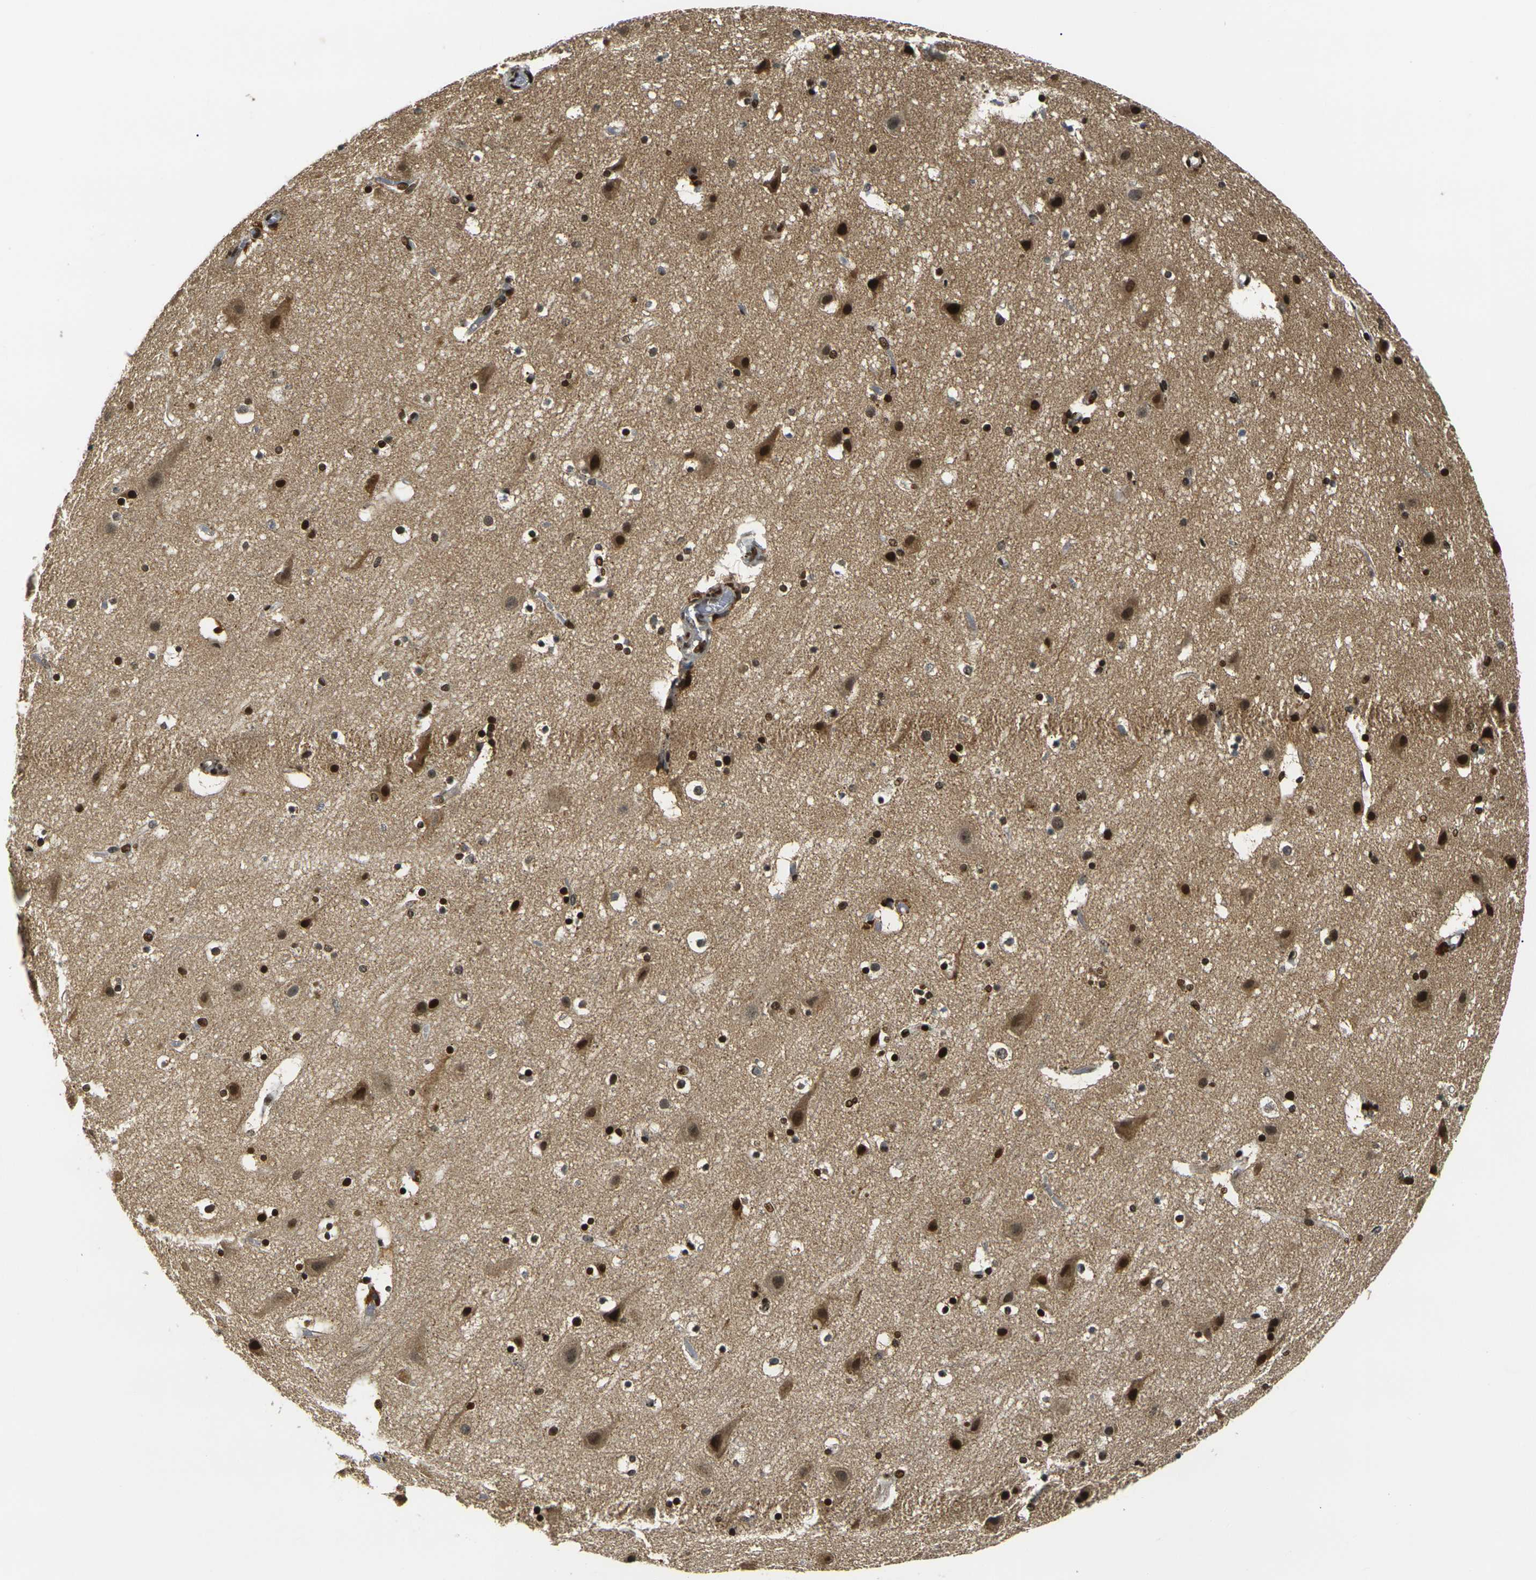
{"staining": {"intensity": "moderate", "quantity": ">75%", "location": "nuclear"}, "tissue": "cerebral cortex", "cell_type": "Endothelial cells", "image_type": "normal", "snomed": [{"axis": "morphology", "description": "Normal tissue, NOS"}, {"axis": "topography", "description": "Cerebral cortex"}], "caption": "A brown stain shows moderate nuclear expression of a protein in endothelial cells of normal cerebral cortex. (IHC, brightfield microscopy, high magnification).", "gene": "ACTL6A", "patient": {"sex": "male", "age": 45}}